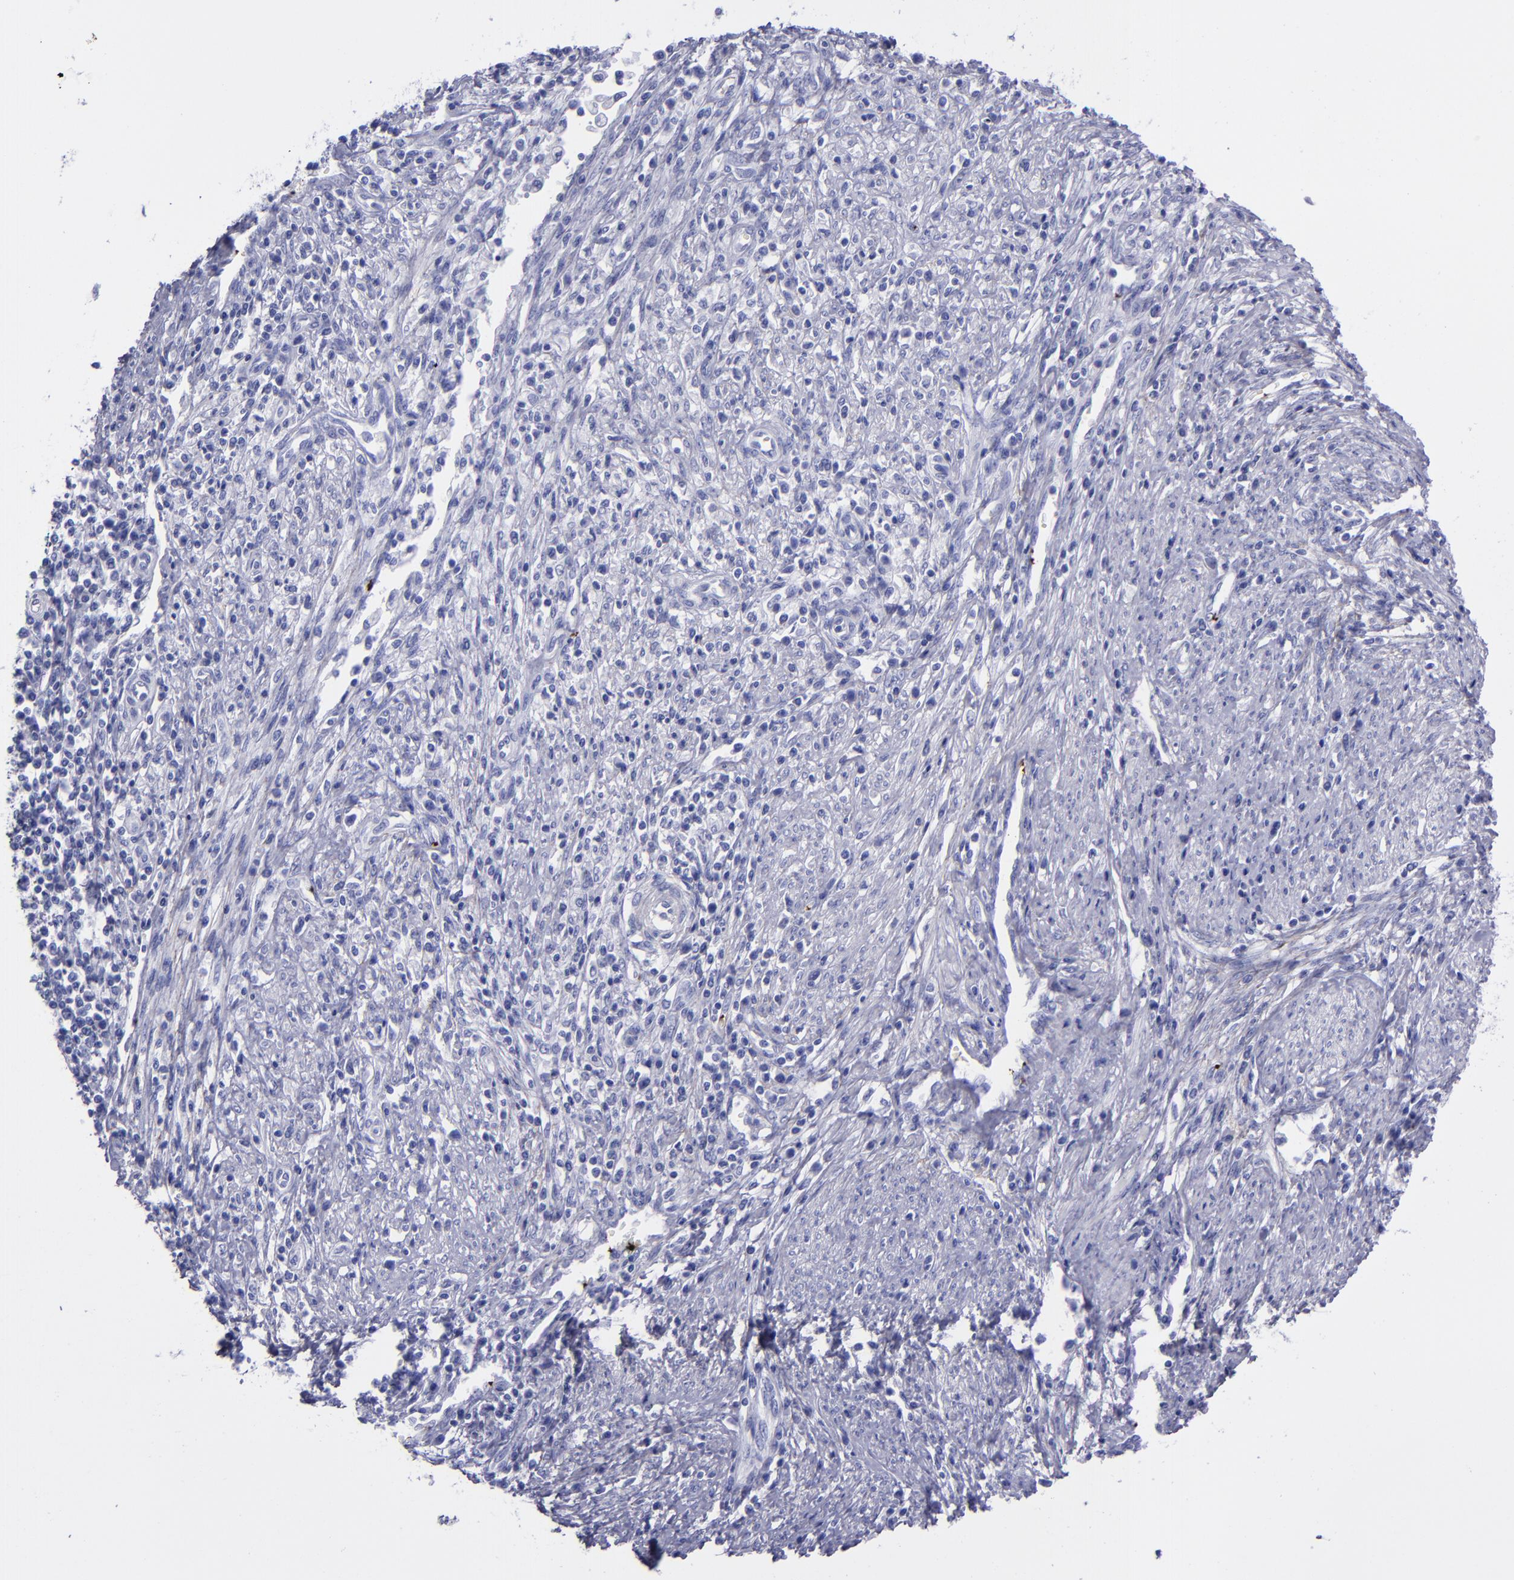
{"staining": {"intensity": "negative", "quantity": "none", "location": "none"}, "tissue": "cervical cancer", "cell_type": "Tumor cells", "image_type": "cancer", "snomed": [{"axis": "morphology", "description": "Adenocarcinoma, NOS"}, {"axis": "topography", "description": "Cervix"}], "caption": "Tumor cells show no significant protein staining in cervical cancer (adenocarcinoma).", "gene": "EFCAB13", "patient": {"sex": "female", "age": 36}}